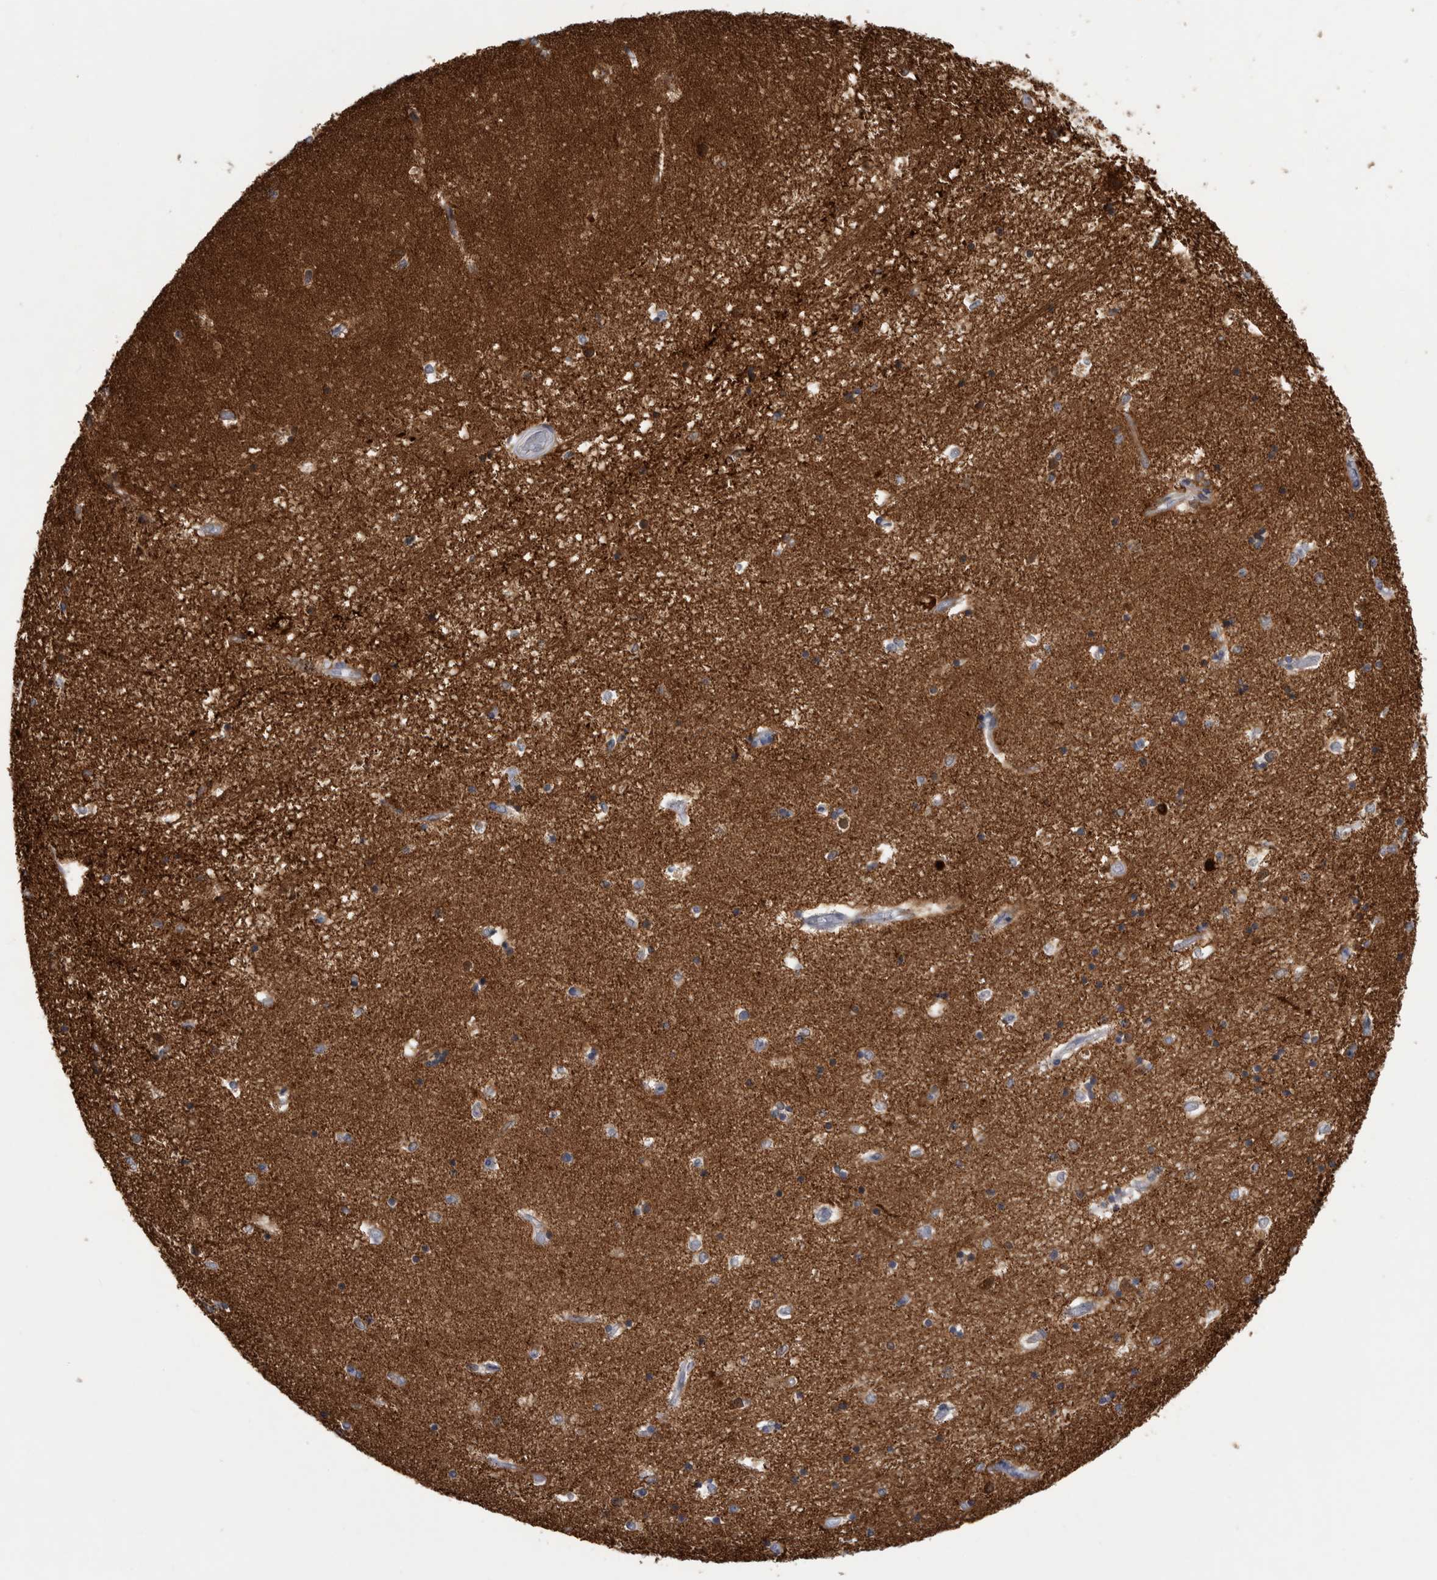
{"staining": {"intensity": "moderate", "quantity": "25%-75%", "location": "cytoplasmic/membranous"}, "tissue": "hippocampus", "cell_type": "Glial cells", "image_type": "normal", "snomed": [{"axis": "morphology", "description": "Normal tissue, NOS"}, {"axis": "topography", "description": "Hippocampus"}], "caption": "Immunohistochemical staining of unremarkable hippocampus exhibits moderate cytoplasmic/membranous protein positivity in about 25%-75% of glial cells.", "gene": "ACOT7", "patient": {"sex": "male", "age": 45}}